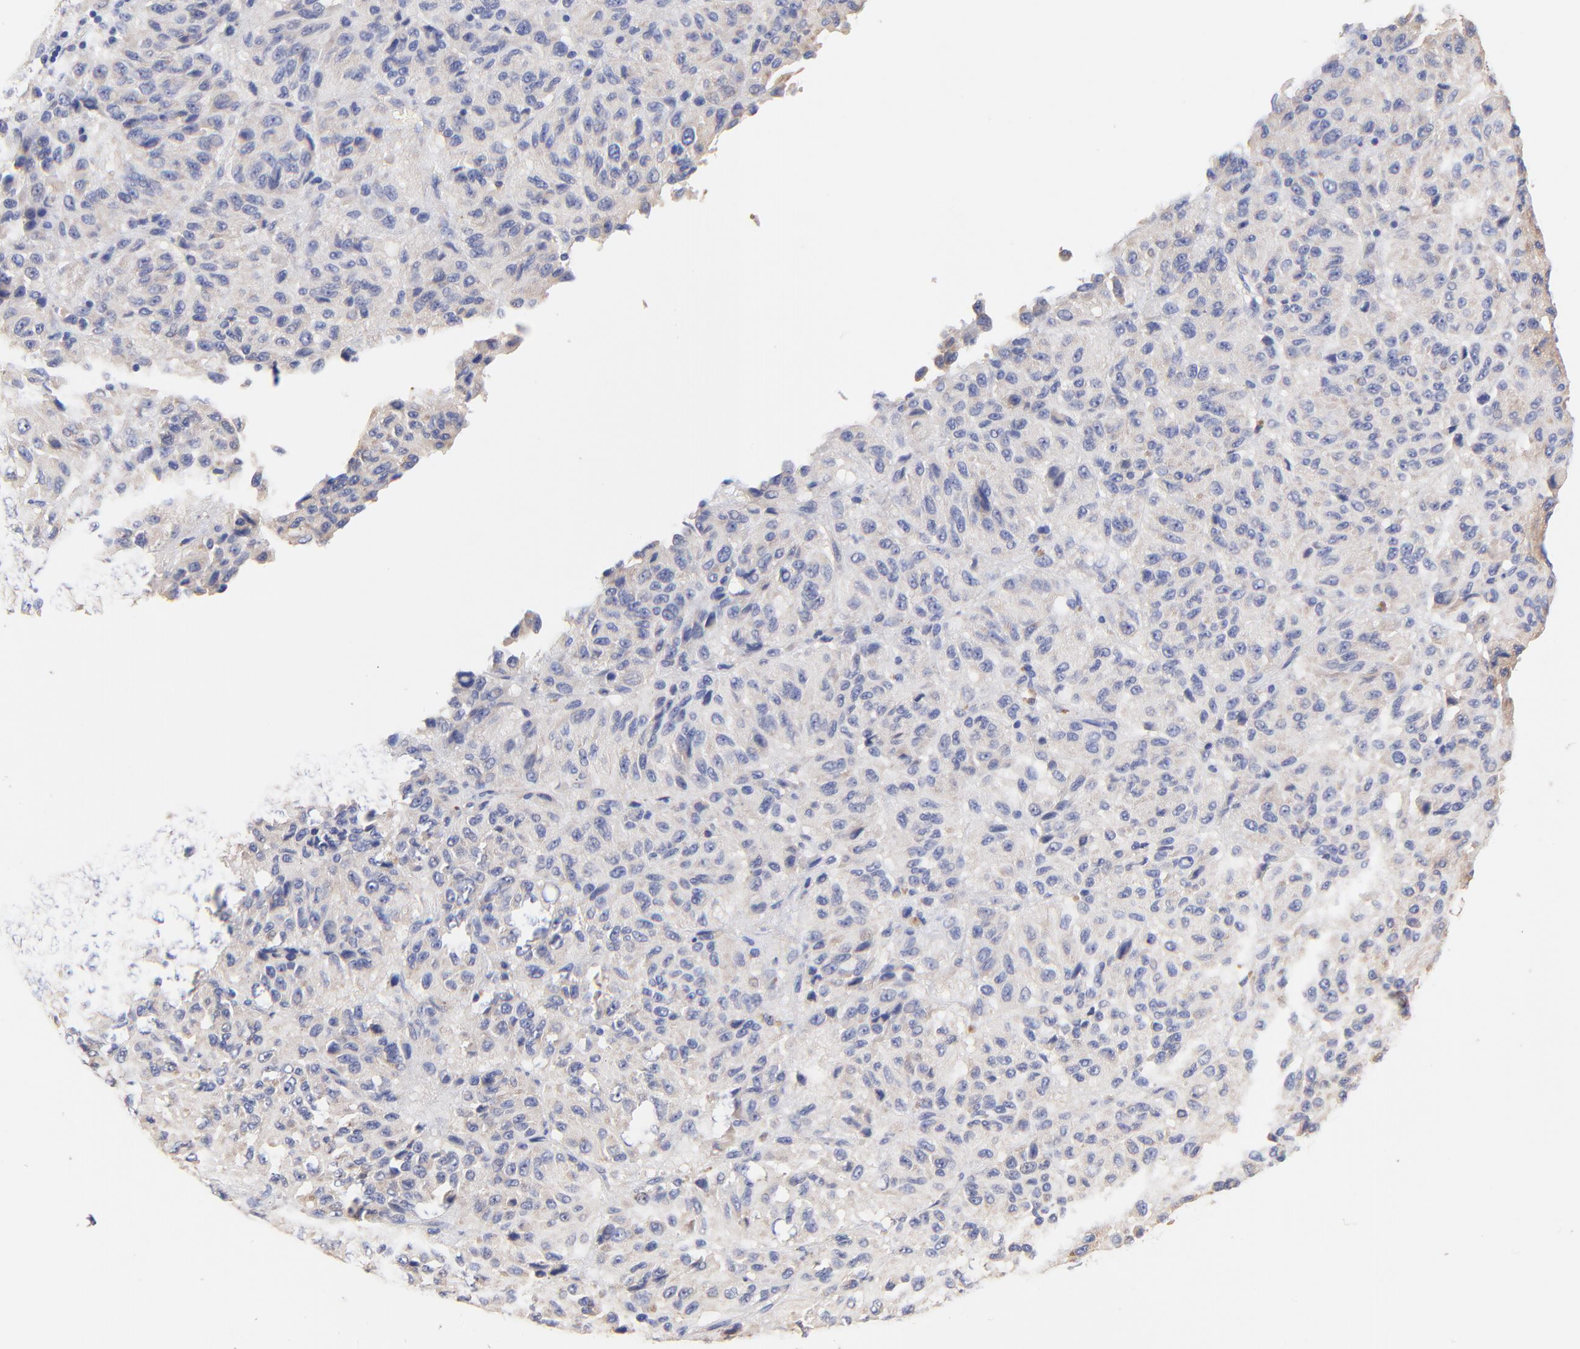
{"staining": {"intensity": "negative", "quantity": "none", "location": "none"}, "tissue": "melanoma", "cell_type": "Tumor cells", "image_type": "cancer", "snomed": [{"axis": "morphology", "description": "Malignant melanoma, Metastatic site"}, {"axis": "topography", "description": "Lung"}], "caption": "This photomicrograph is of malignant melanoma (metastatic site) stained with immunohistochemistry (IHC) to label a protein in brown with the nuclei are counter-stained blue. There is no expression in tumor cells. (Stains: DAB immunohistochemistry with hematoxylin counter stain, Microscopy: brightfield microscopy at high magnification).", "gene": "TNFRSF13C", "patient": {"sex": "male", "age": 64}}